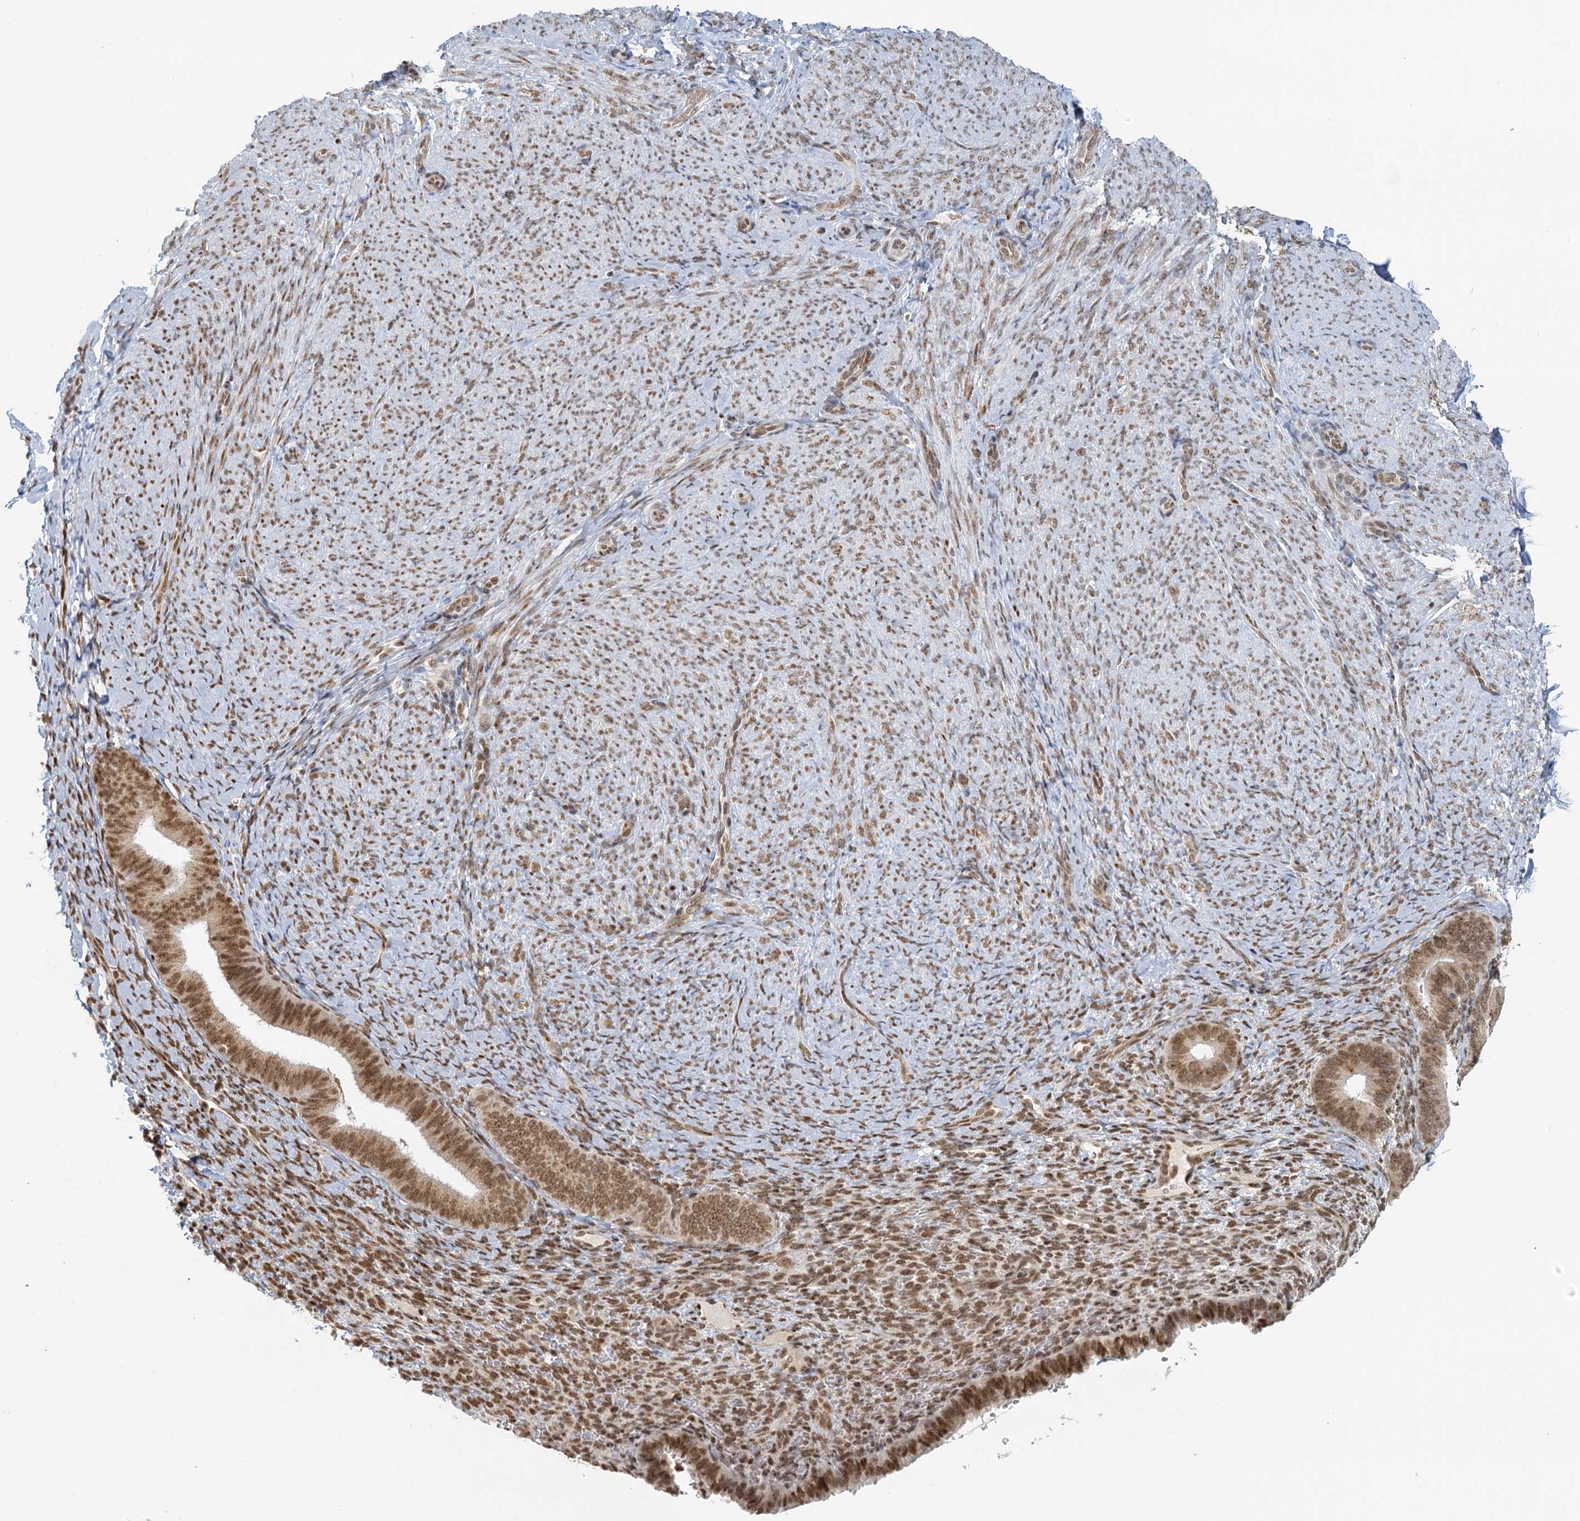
{"staining": {"intensity": "moderate", "quantity": "25%-75%", "location": "nuclear"}, "tissue": "endometrium", "cell_type": "Cells in endometrial stroma", "image_type": "normal", "snomed": [{"axis": "morphology", "description": "Normal tissue, NOS"}, {"axis": "topography", "description": "Endometrium"}], "caption": "An image of endometrium stained for a protein shows moderate nuclear brown staining in cells in endometrial stroma.", "gene": "TREX1", "patient": {"sex": "female", "age": 65}}